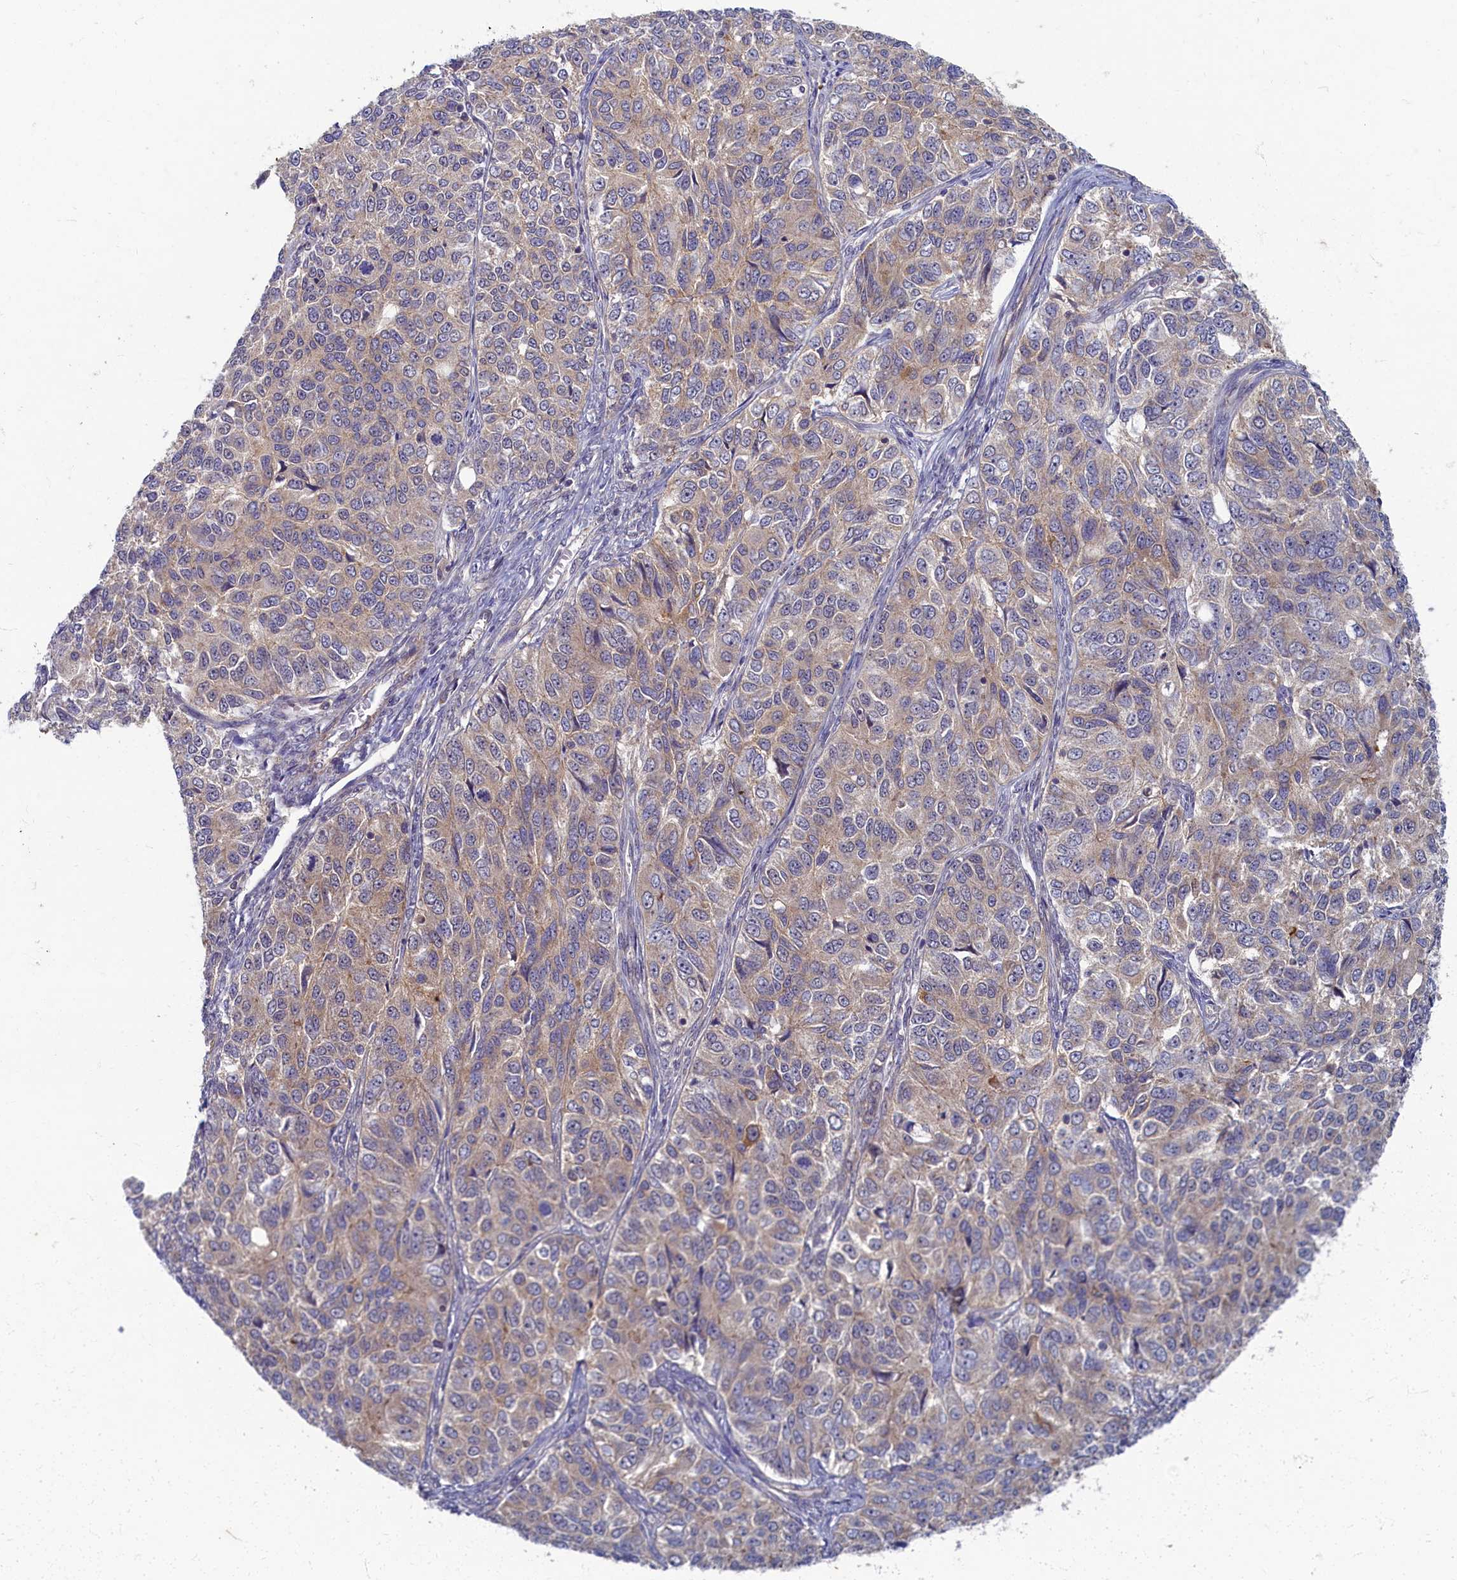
{"staining": {"intensity": "weak", "quantity": "<25%", "location": "cytoplasmic/membranous"}, "tissue": "ovarian cancer", "cell_type": "Tumor cells", "image_type": "cancer", "snomed": [{"axis": "morphology", "description": "Carcinoma, endometroid"}, {"axis": "topography", "description": "Ovary"}], "caption": "Ovarian endometroid carcinoma stained for a protein using IHC demonstrates no positivity tumor cells.", "gene": "WDR59", "patient": {"sex": "female", "age": 51}}